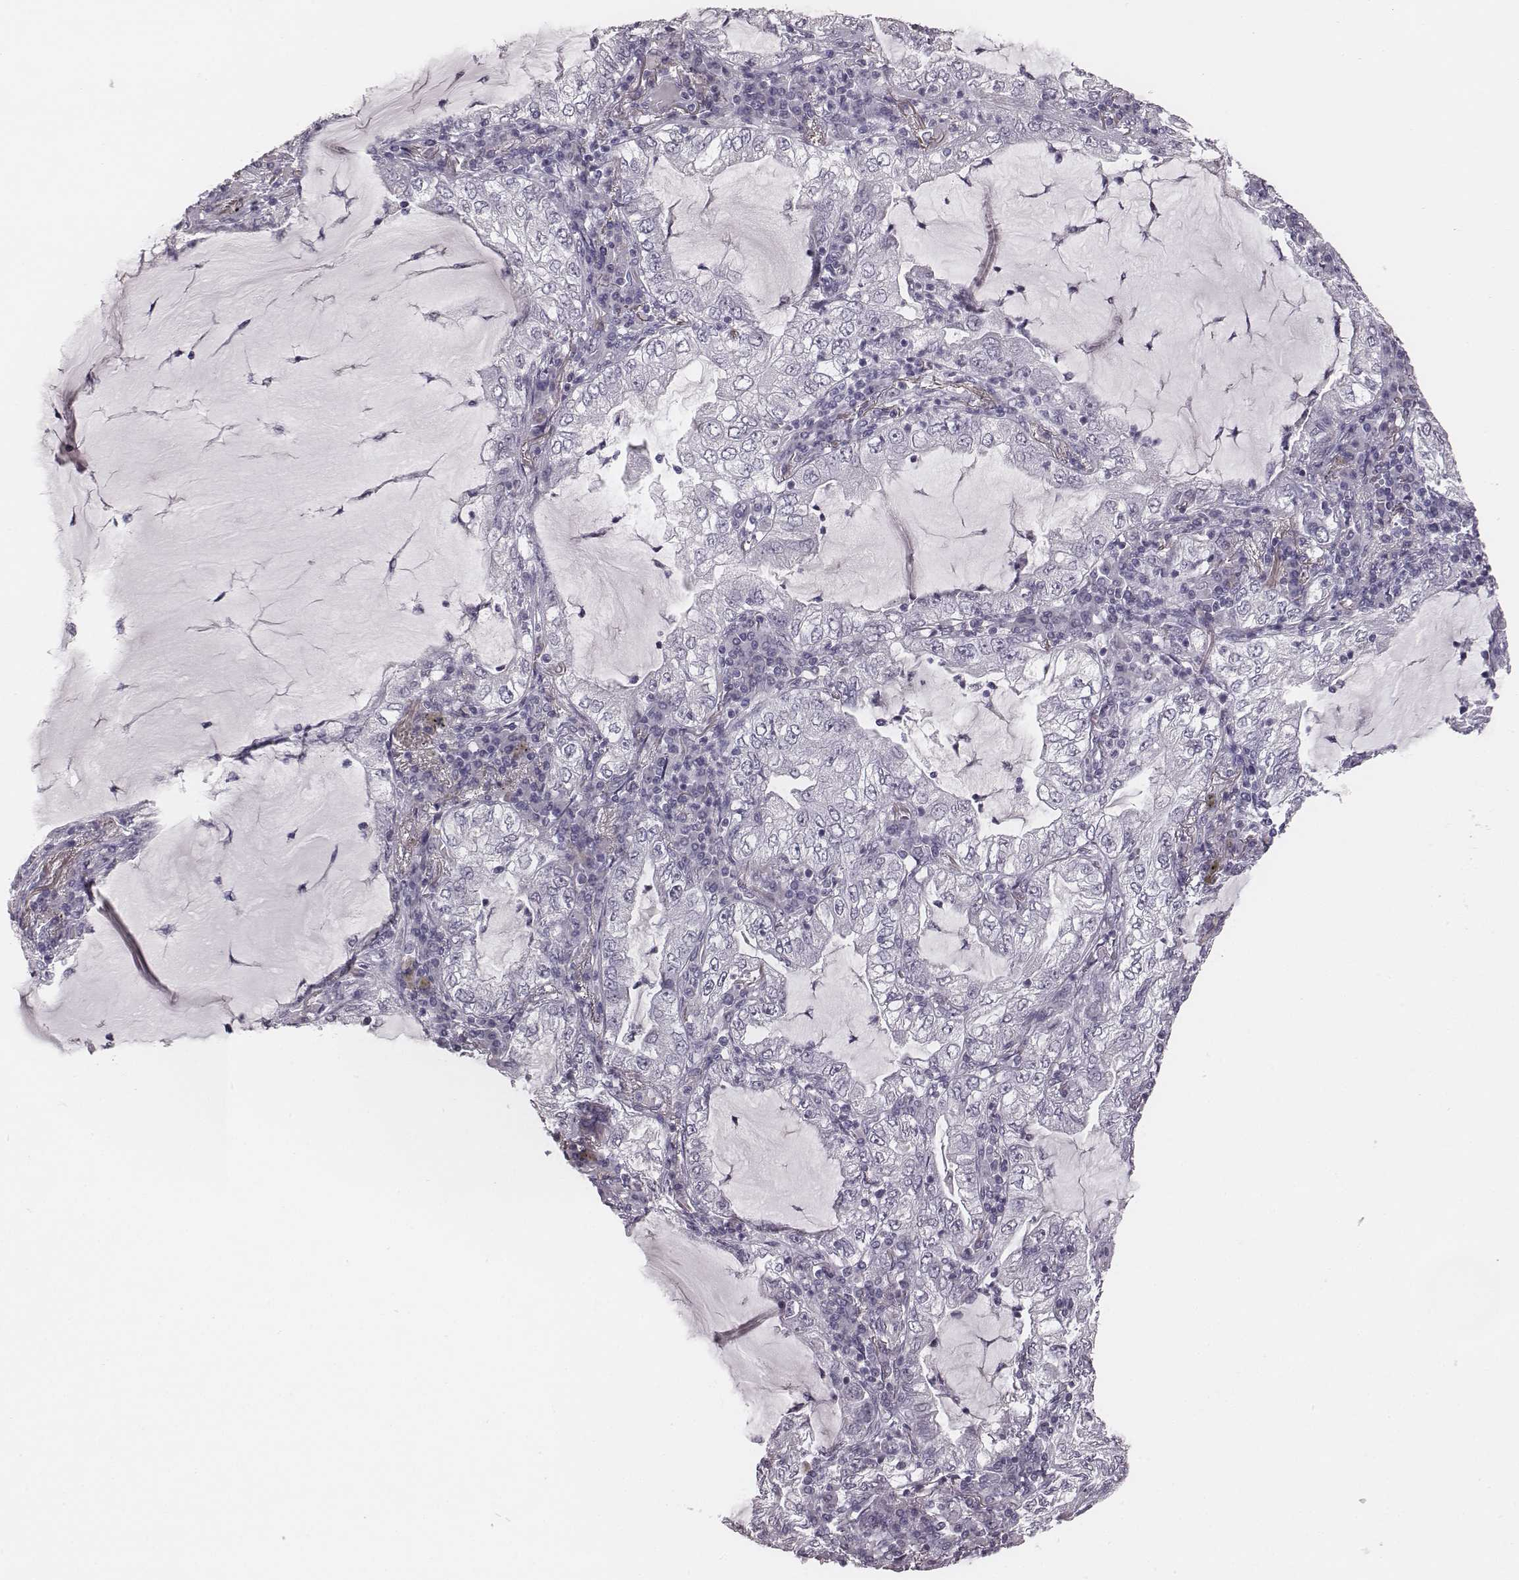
{"staining": {"intensity": "negative", "quantity": "none", "location": "none"}, "tissue": "lung cancer", "cell_type": "Tumor cells", "image_type": "cancer", "snomed": [{"axis": "morphology", "description": "Adenocarcinoma, NOS"}, {"axis": "topography", "description": "Lung"}], "caption": "Human adenocarcinoma (lung) stained for a protein using immunohistochemistry reveals no staining in tumor cells.", "gene": "CSHL1", "patient": {"sex": "female", "age": 73}}